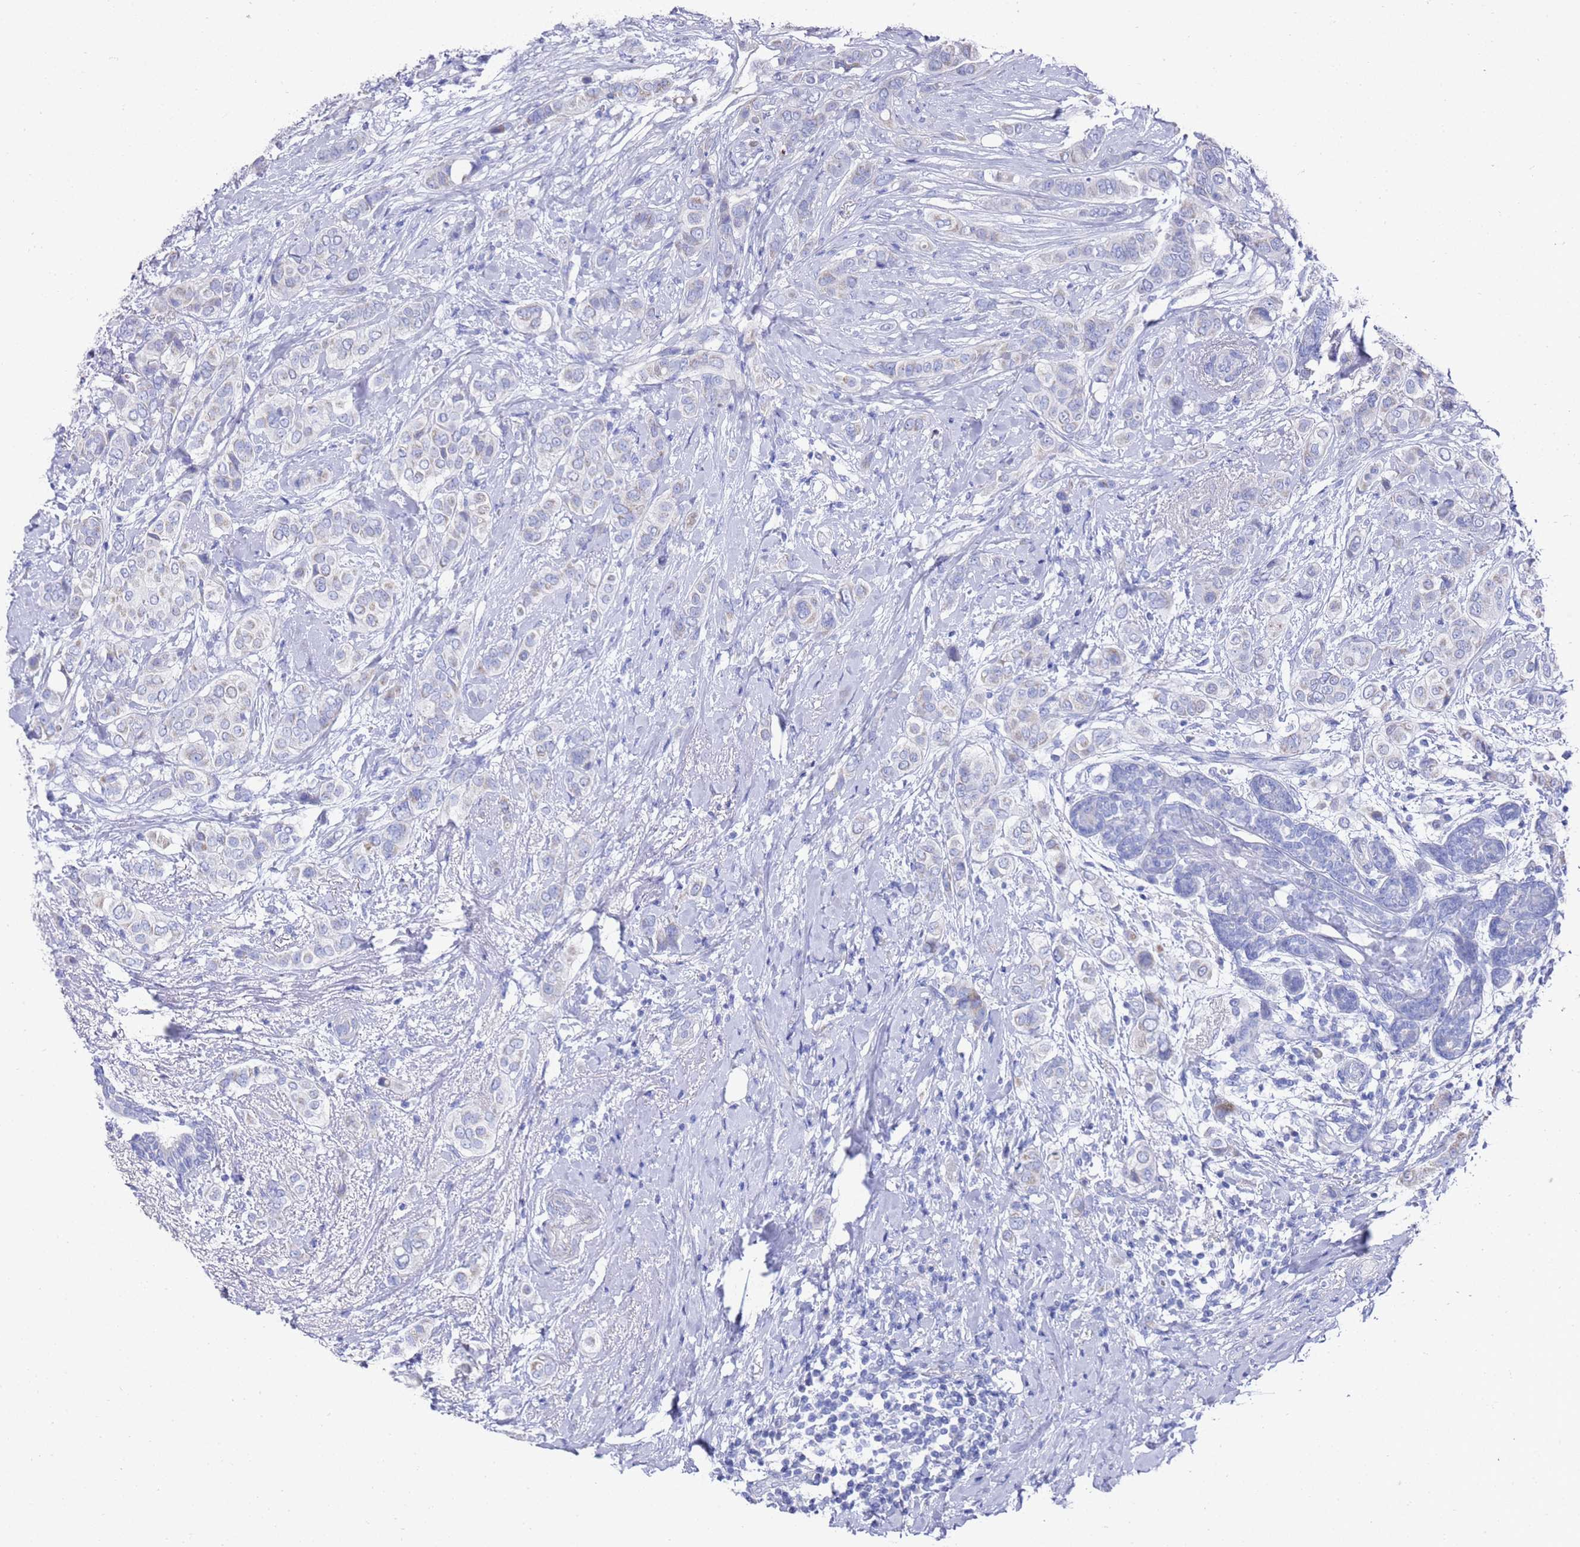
{"staining": {"intensity": "negative", "quantity": "none", "location": "none"}, "tissue": "breast cancer", "cell_type": "Tumor cells", "image_type": "cancer", "snomed": [{"axis": "morphology", "description": "Lobular carcinoma"}, {"axis": "topography", "description": "Breast"}], "caption": "The immunohistochemistry (IHC) histopathology image has no significant positivity in tumor cells of lobular carcinoma (breast) tissue.", "gene": "SCAPER", "patient": {"sex": "female", "age": 51}}